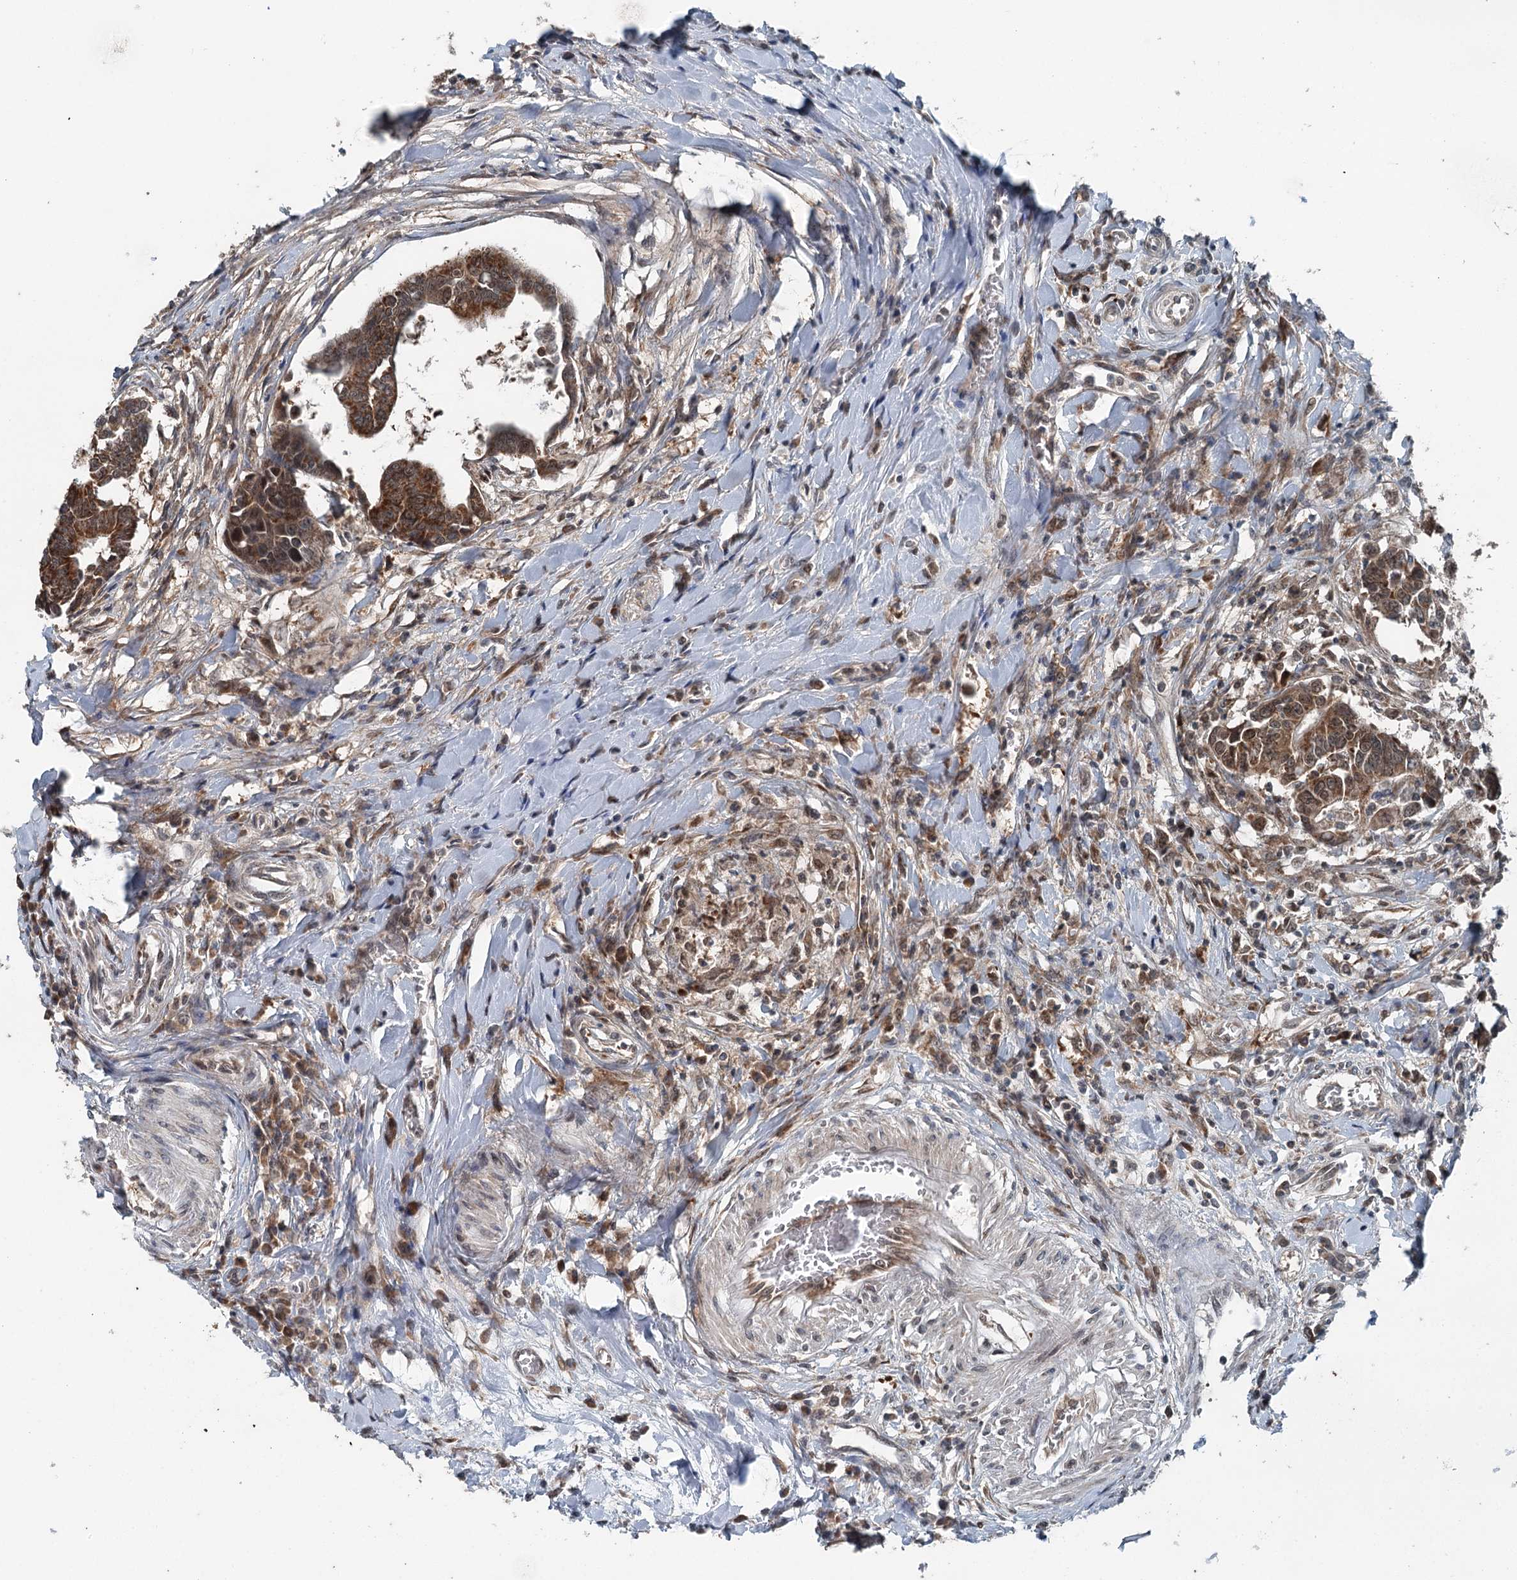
{"staining": {"intensity": "strong", "quantity": ">75%", "location": "cytoplasmic/membranous"}, "tissue": "colorectal cancer", "cell_type": "Tumor cells", "image_type": "cancer", "snomed": [{"axis": "morphology", "description": "Adenocarcinoma, NOS"}, {"axis": "topography", "description": "Rectum"}], "caption": "There is high levels of strong cytoplasmic/membranous staining in tumor cells of adenocarcinoma (colorectal), as demonstrated by immunohistochemical staining (brown color).", "gene": "WAPL", "patient": {"sex": "female", "age": 65}}